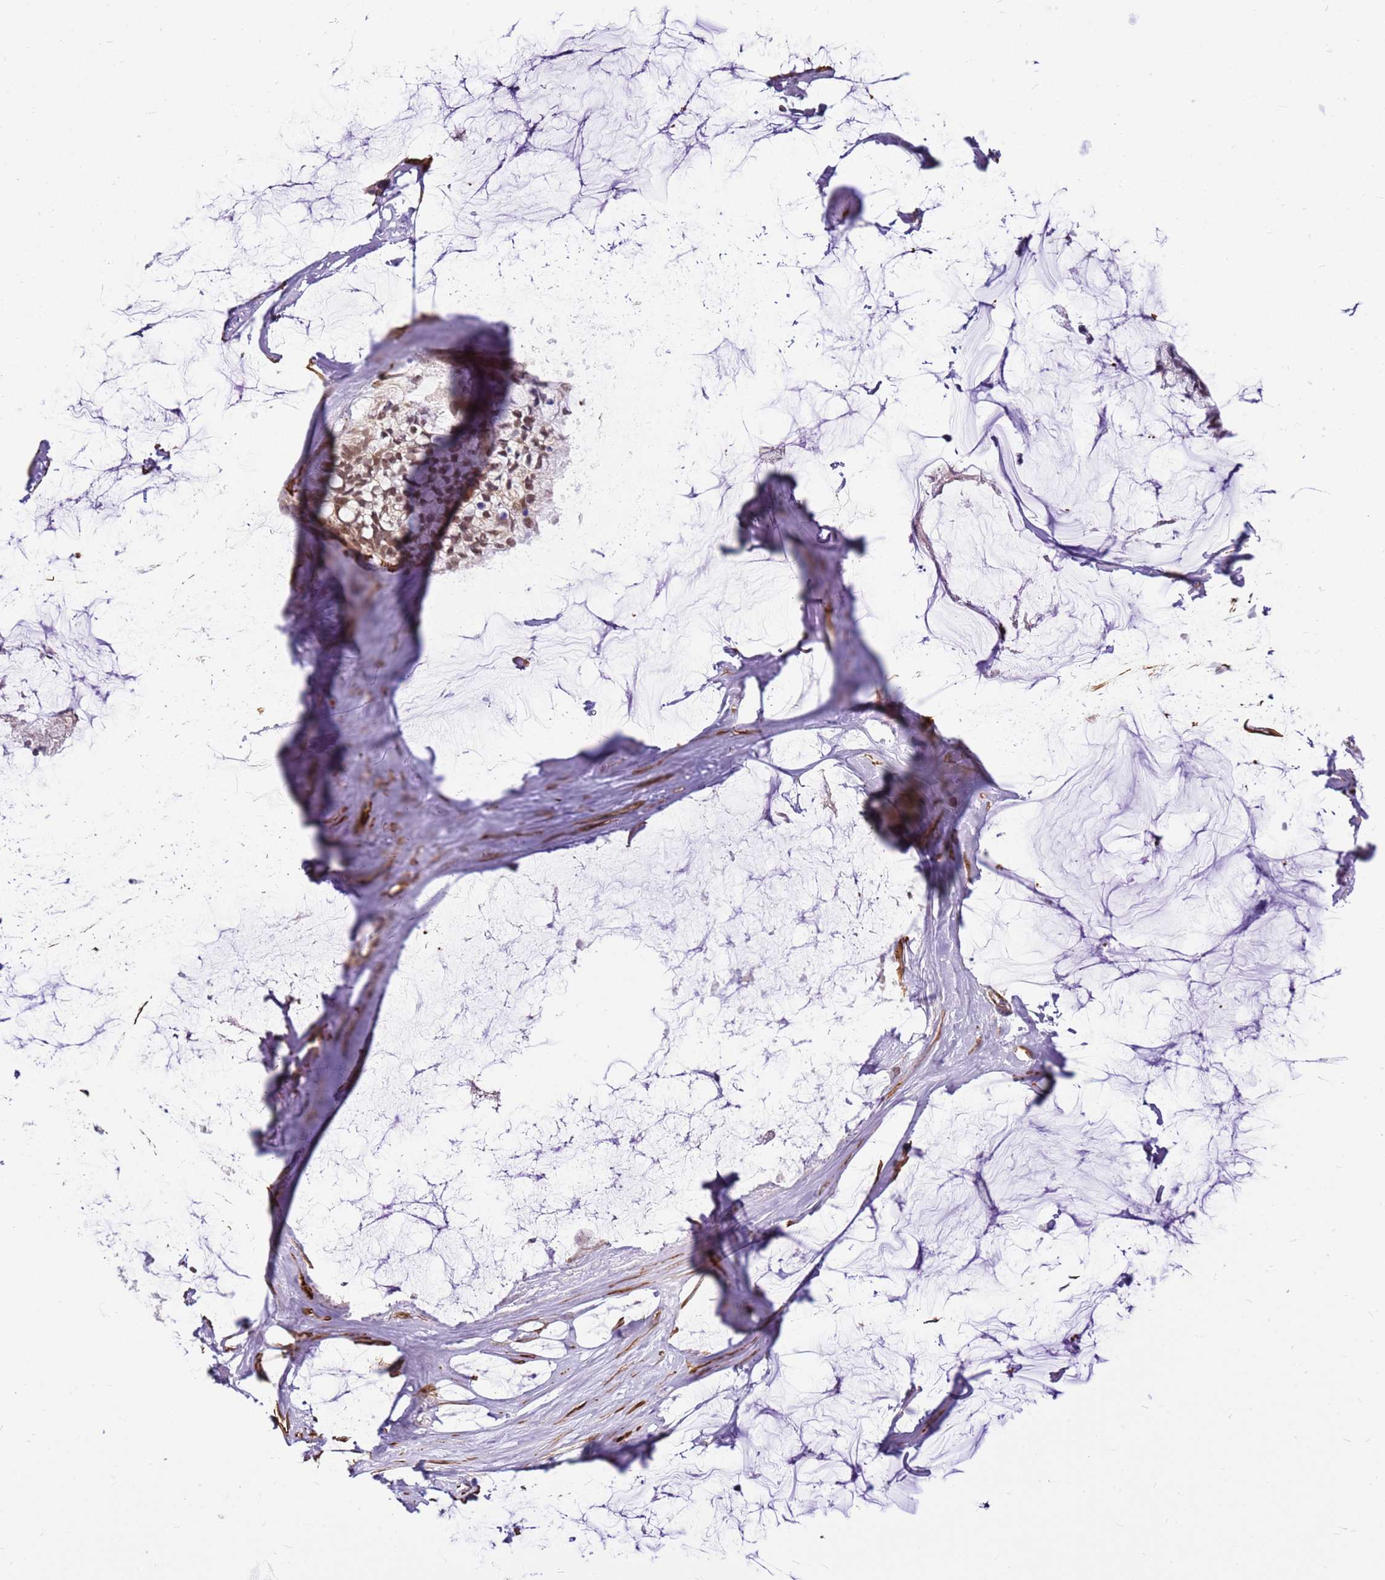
{"staining": {"intensity": "weak", "quantity": ">75%", "location": "nuclear"}, "tissue": "ovarian cancer", "cell_type": "Tumor cells", "image_type": "cancer", "snomed": [{"axis": "morphology", "description": "Cystadenocarcinoma, mucinous, NOS"}, {"axis": "topography", "description": "Ovary"}], "caption": "High-power microscopy captured an immunohistochemistry photomicrograph of ovarian mucinous cystadenocarcinoma, revealing weak nuclear expression in about >75% of tumor cells. (IHC, brightfield microscopy, high magnification).", "gene": "SMIM4", "patient": {"sex": "female", "age": 39}}